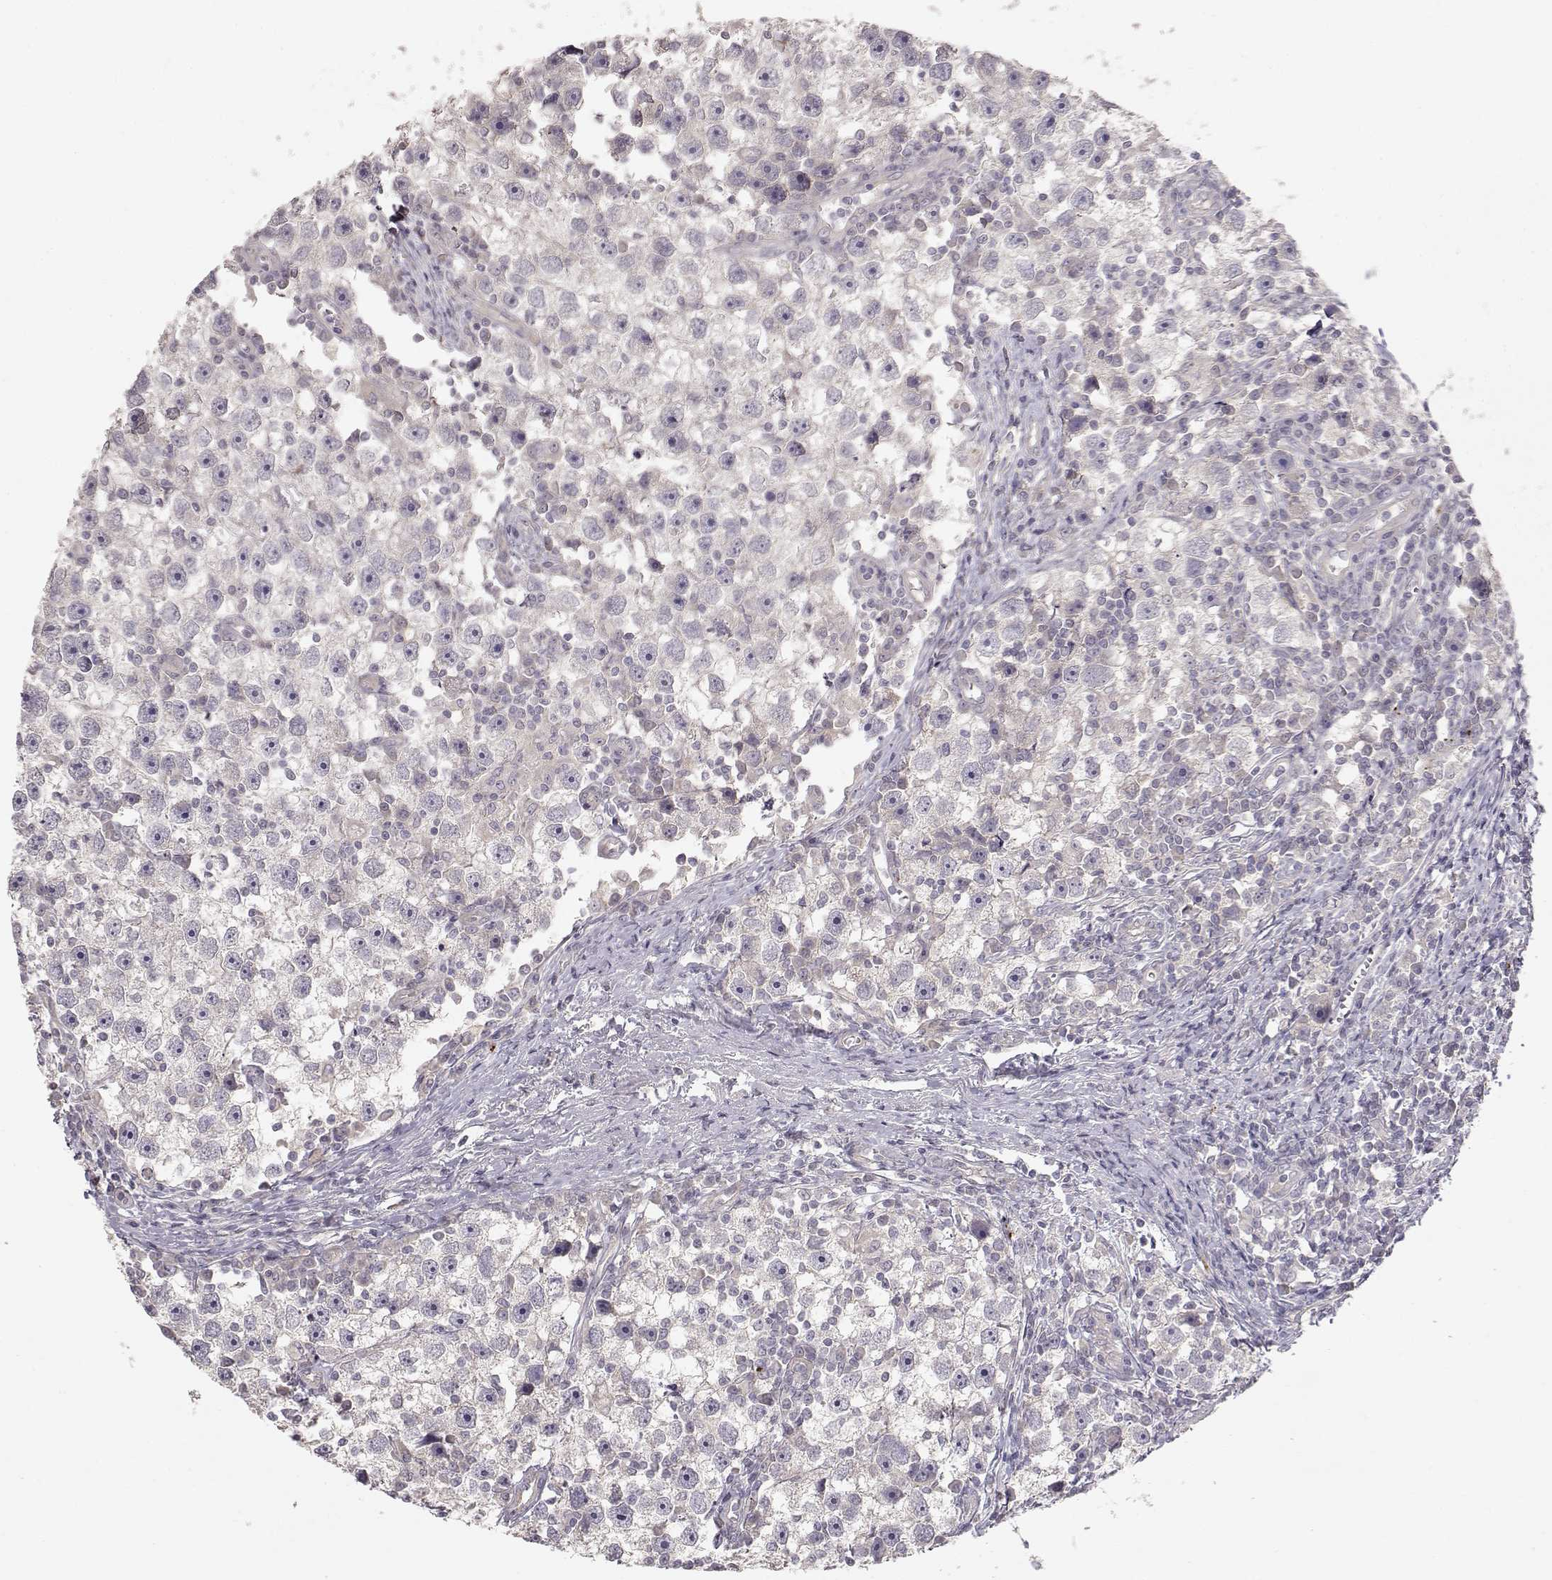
{"staining": {"intensity": "negative", "quantity": "none", "location": "none"}, "tissue": "testis cancer", "cell_type": "Tumor cells", "image_type": "cancer", "snomed": [{"axis": "morphology", "description": "Seminoma, NOS"}, {"axis": "topography", "description": "Testis"}], "caption": "Histopathology image shows no significant protein expression in tumor cells of seminoma (testis). Brightfield microscopy of immunohistochemistry (IHC) stained with DAB (3,3'-diaminobenzidine) (brown) and hematoxylin (blue), captured at high magnification.", "gene": "ARHGAP8", "patient": {"sex": "male", "age": 30}}